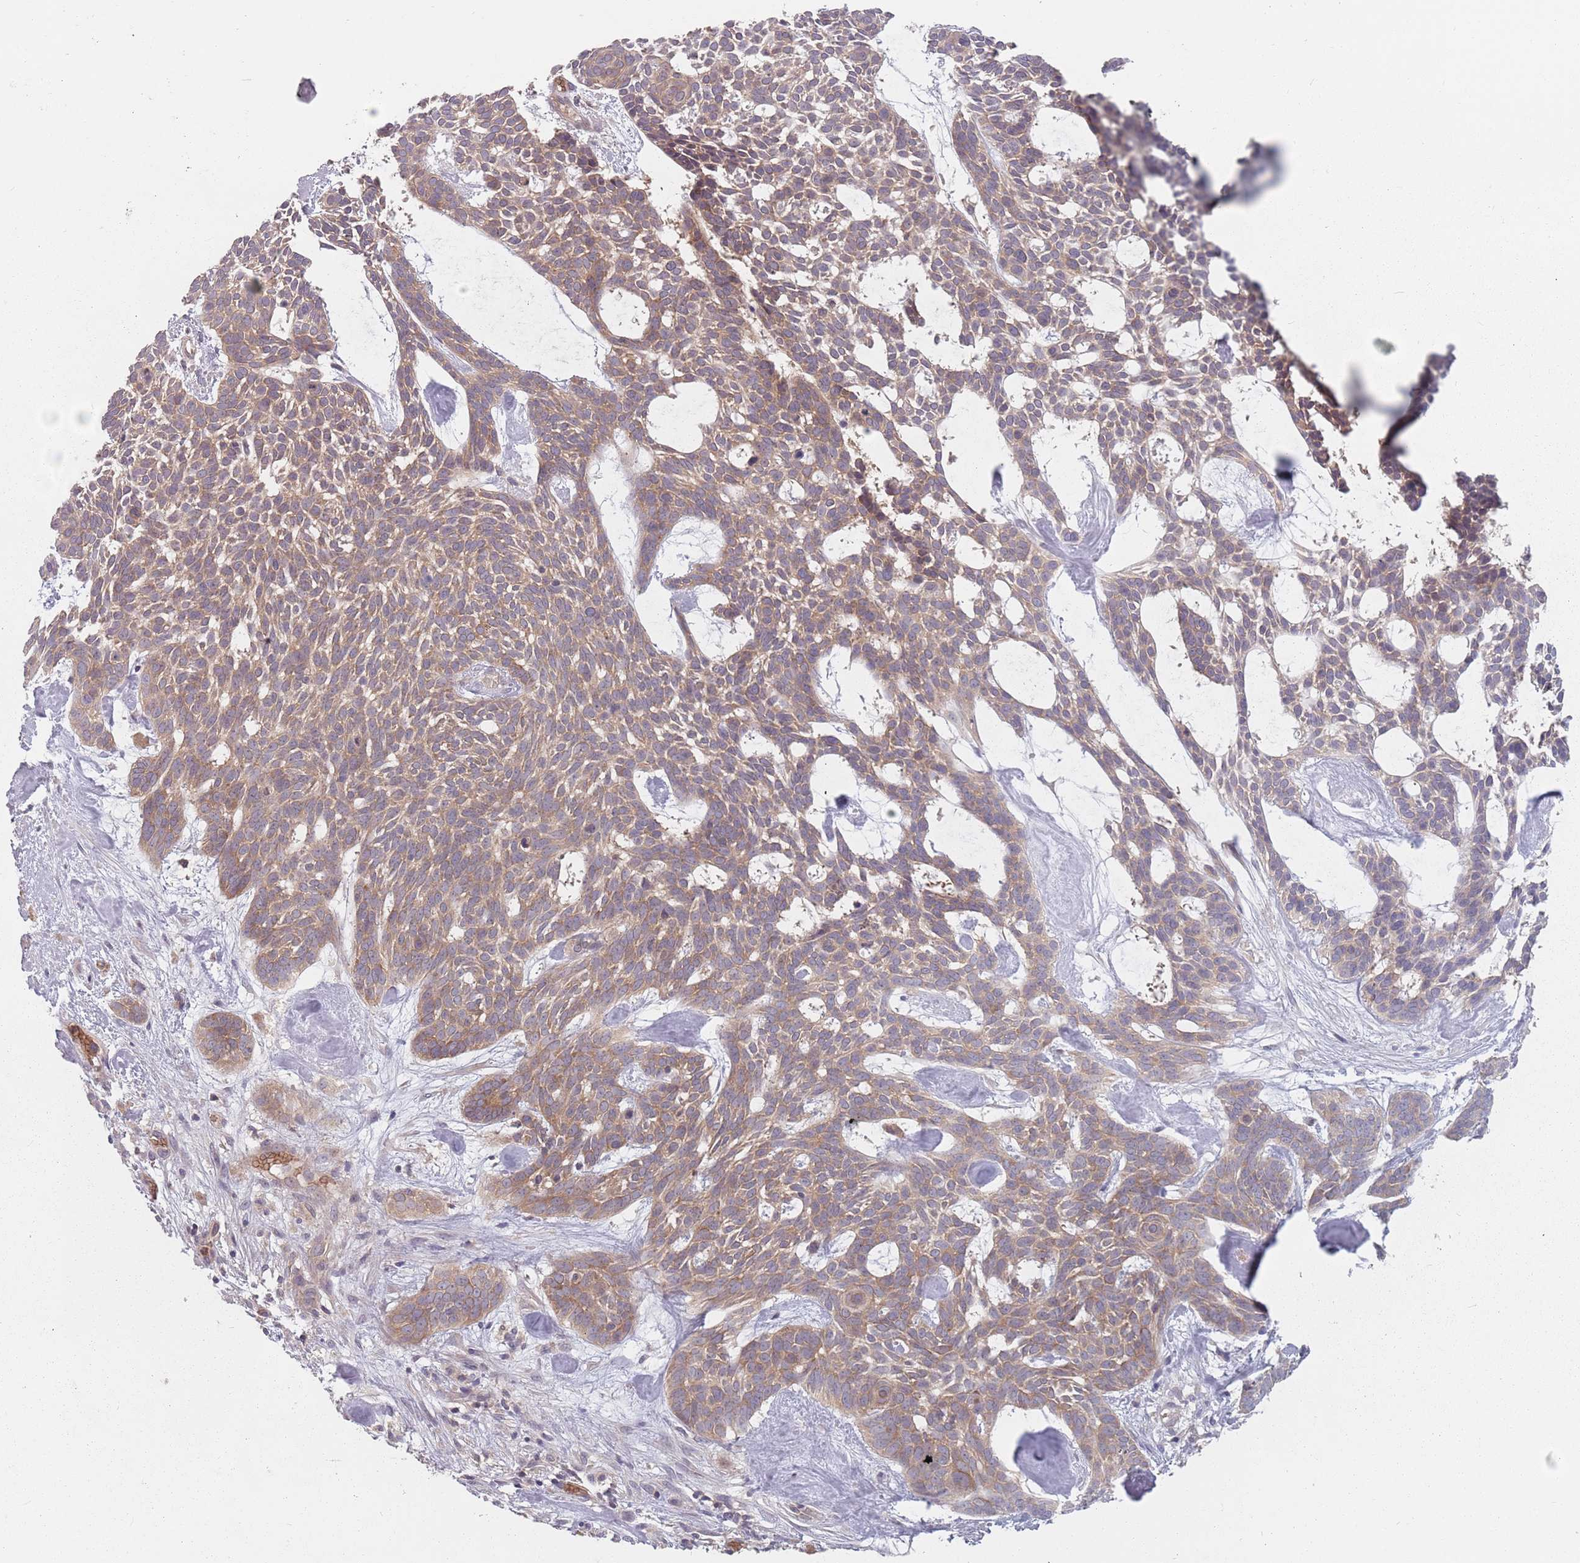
{"staining": {"intensity": "moderate", "quantity": ">75%", "location": "cytoplasmic/membranous"}, "tissue": "skin cancer", "cell_type": "Tumor cells", "image_type": "cancer", "snomed": [{"axis": "morphology", "description": "Basal cell carcinoma"}, {"axis": "topography", "description": "Skin"}], "caption": "This photomicrograph demonstrates immunohistochemistry staining of basal cell carcinoma (skin), with medium moderate cytoplasmic/membranous staining in about >75% of tumor cells.", "gene": "ASB13", "patient": {"sex": "male", "age": 61}}